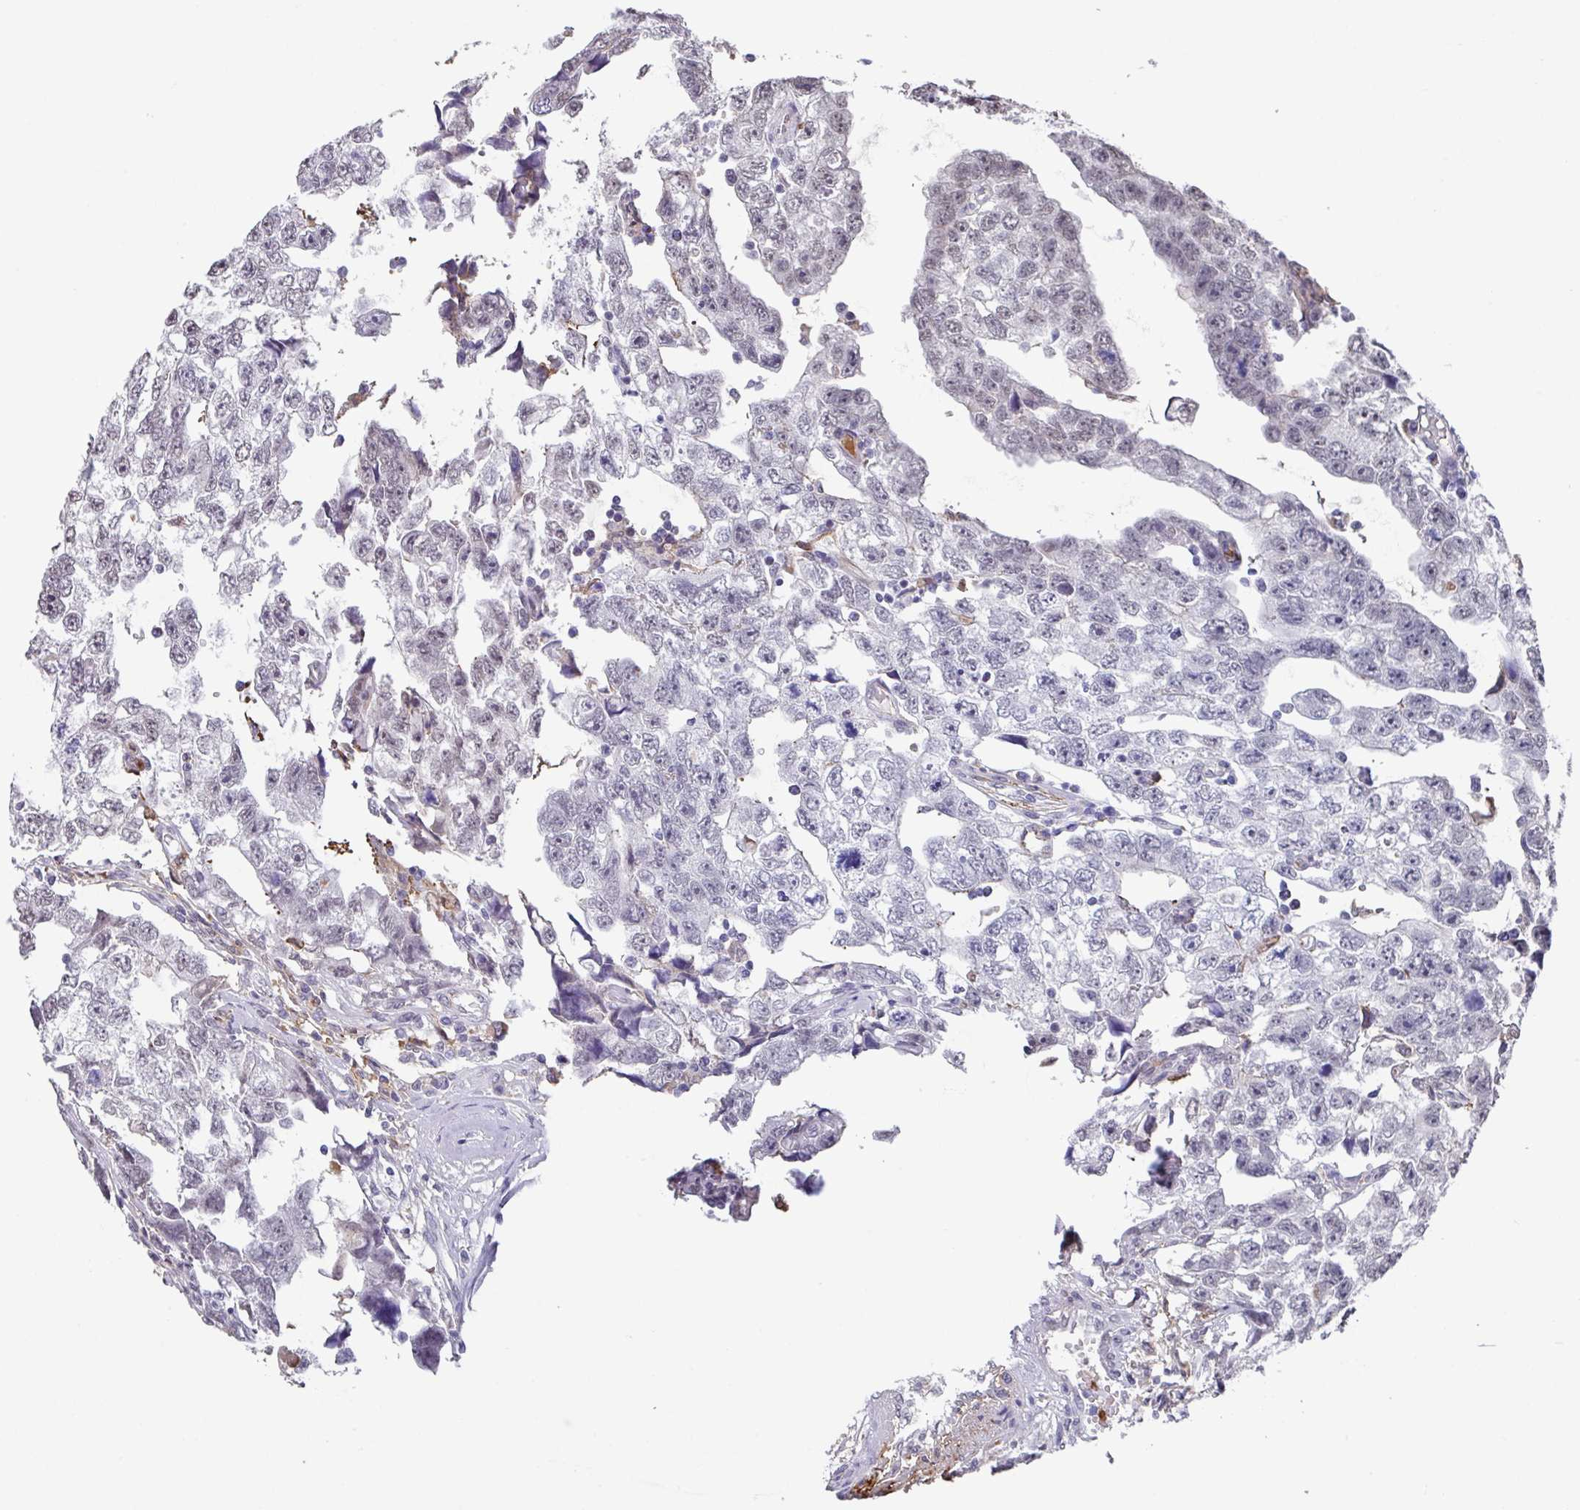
{"staining": {"intensity": "weak", "quantity": "<25%", "location": "cytoplasmic/membranous"}, "tissue": "testis cancer", "cell_type": "Tumor cells", "image_type": "cancer", "snomed": [{"axis": "morphology", "description": "Carcinoma, Embryonal, NOS"}, {"axis": "topography", "description": "Testis"}], "caption": "IHC photomicrograph of neoplastic tissue: testis cancer (embryonal carcinoma) stained with DAB displays no significant protein staining in tumor cells. (DAB IHC with hematoxylin counter stain).", "gene": "C1QB", "patient": {"sex": "male", "age": 22}}